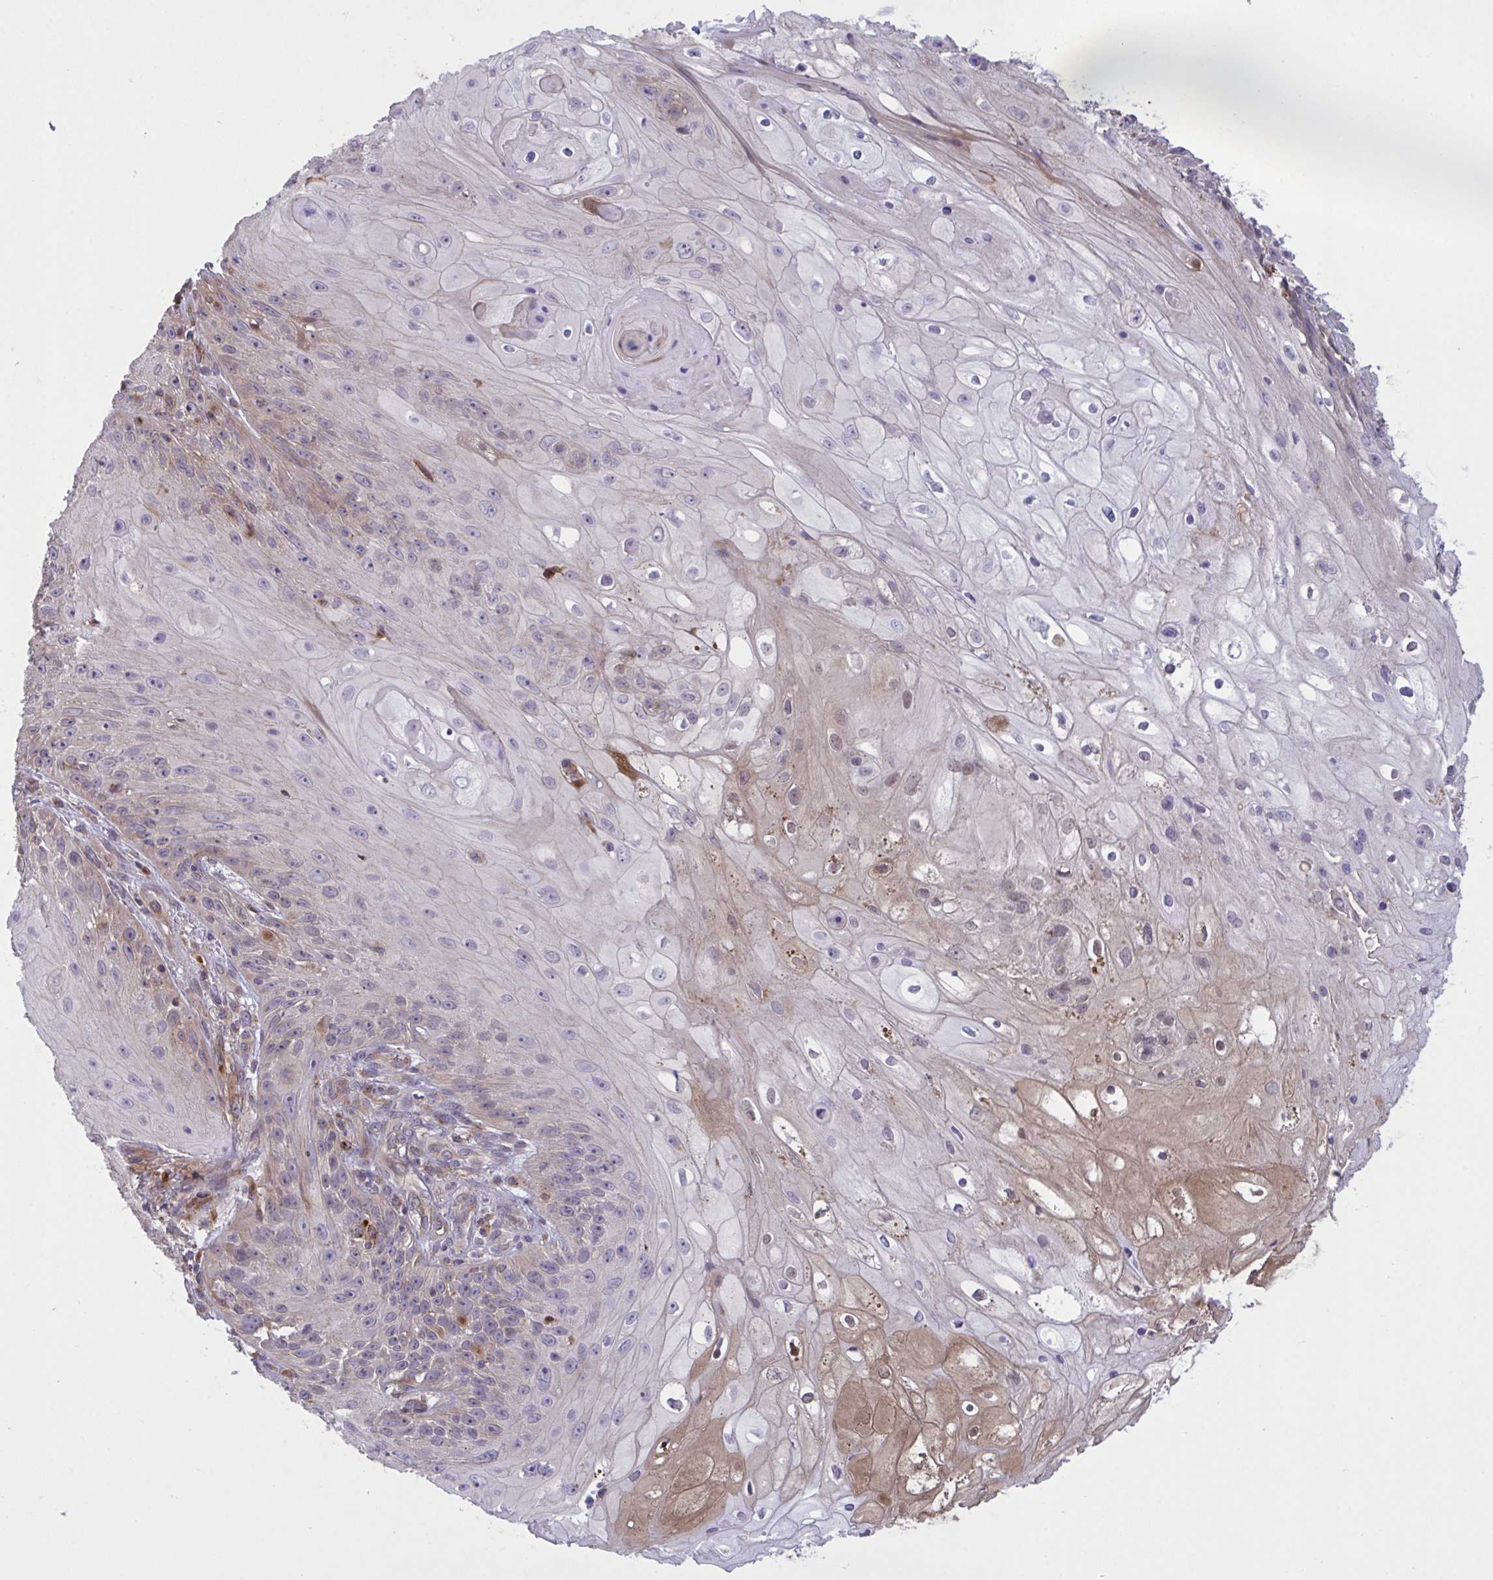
{"staining": {"intensity": "weak", "quantity": "<25%", "location": "cytoplasmic/membranous"}, "tissue": "skin cancer", "cell_type": "Tumor cells", "image_type": "cancer", "snomed": [{"axis": "morphology", "description": "Squamous cell carcinoma, NOS"}, {"axis": "topography", "description": "Skin"}, {"axis": "topography", "description": "Vulva"}], "caption": "Immunohistochemical staining of squamous cell carcinoma (skin) displays no significant positivity in tumor cells. The staining is performed using DAB brown chromogen with nuclei counter-stained in using hematoxylin.", "gene": "IL1R1", "patient": {"sex": "female", "age": 76}}